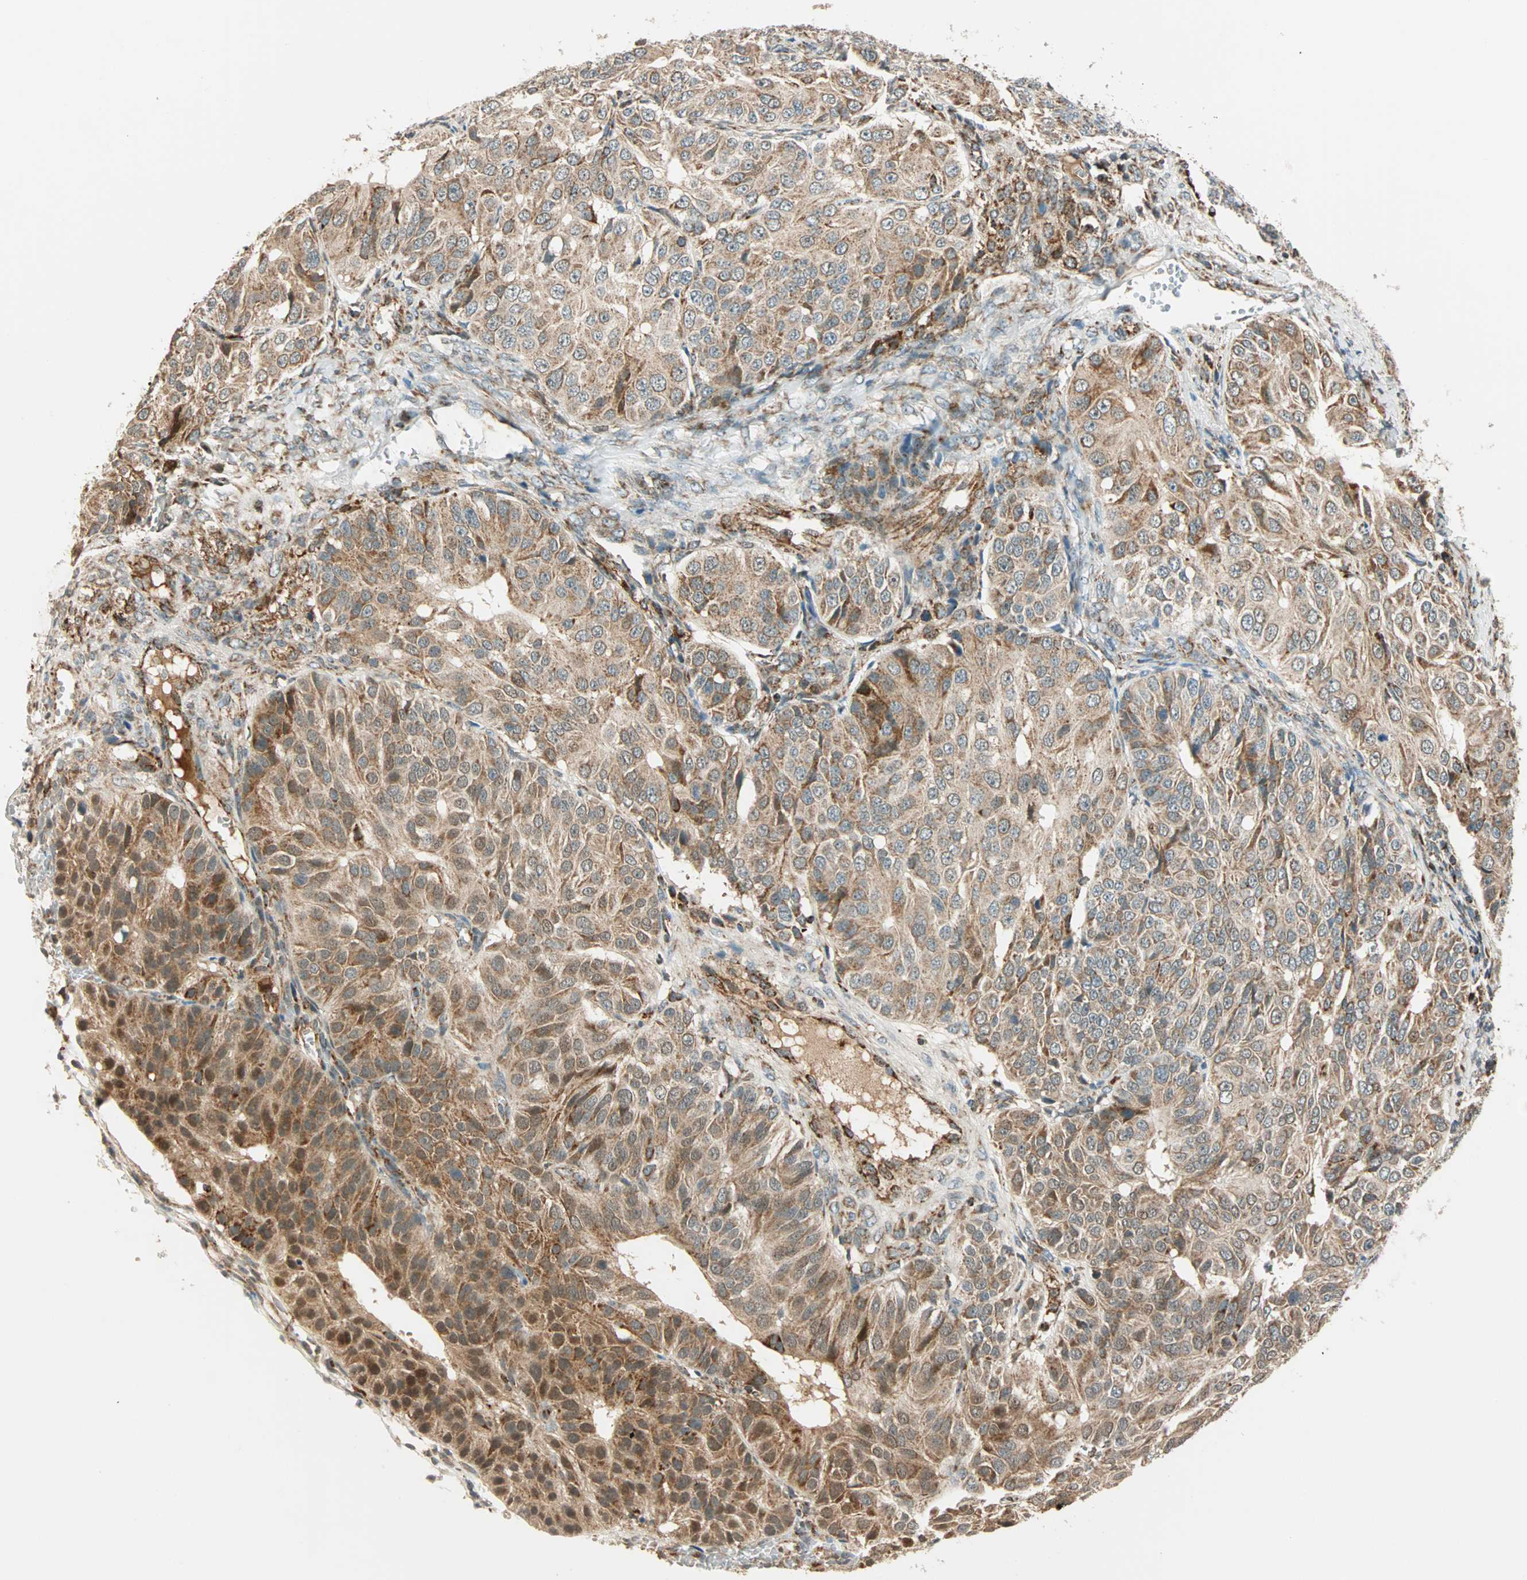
{"staining": {"intensity": "weak", "quantity": ">75%", "location": "cytoplasmic/membranous"}, "tissue": "ovarian cancer", "cell_type": "Tumor cells", "image_type": "cancer", "snomed": [{"axis": "morphology", "description": "Carcinoma, endometroid"}, {"axis": "topography", "description": "Ovary"}], "caption": "High-magnification brightfield microscopy of ovarian endometroid carcinoma stained with DAB (3,3'-diaminobenzidine) (brown) and counterstained with hematoxylin (blue). tumor cells exhibit weak cytoplasmic/membranous staining is identified in about>75% of cells.", "gene": "SPRY4", "patient": {"sex": "female", "age": 51}}